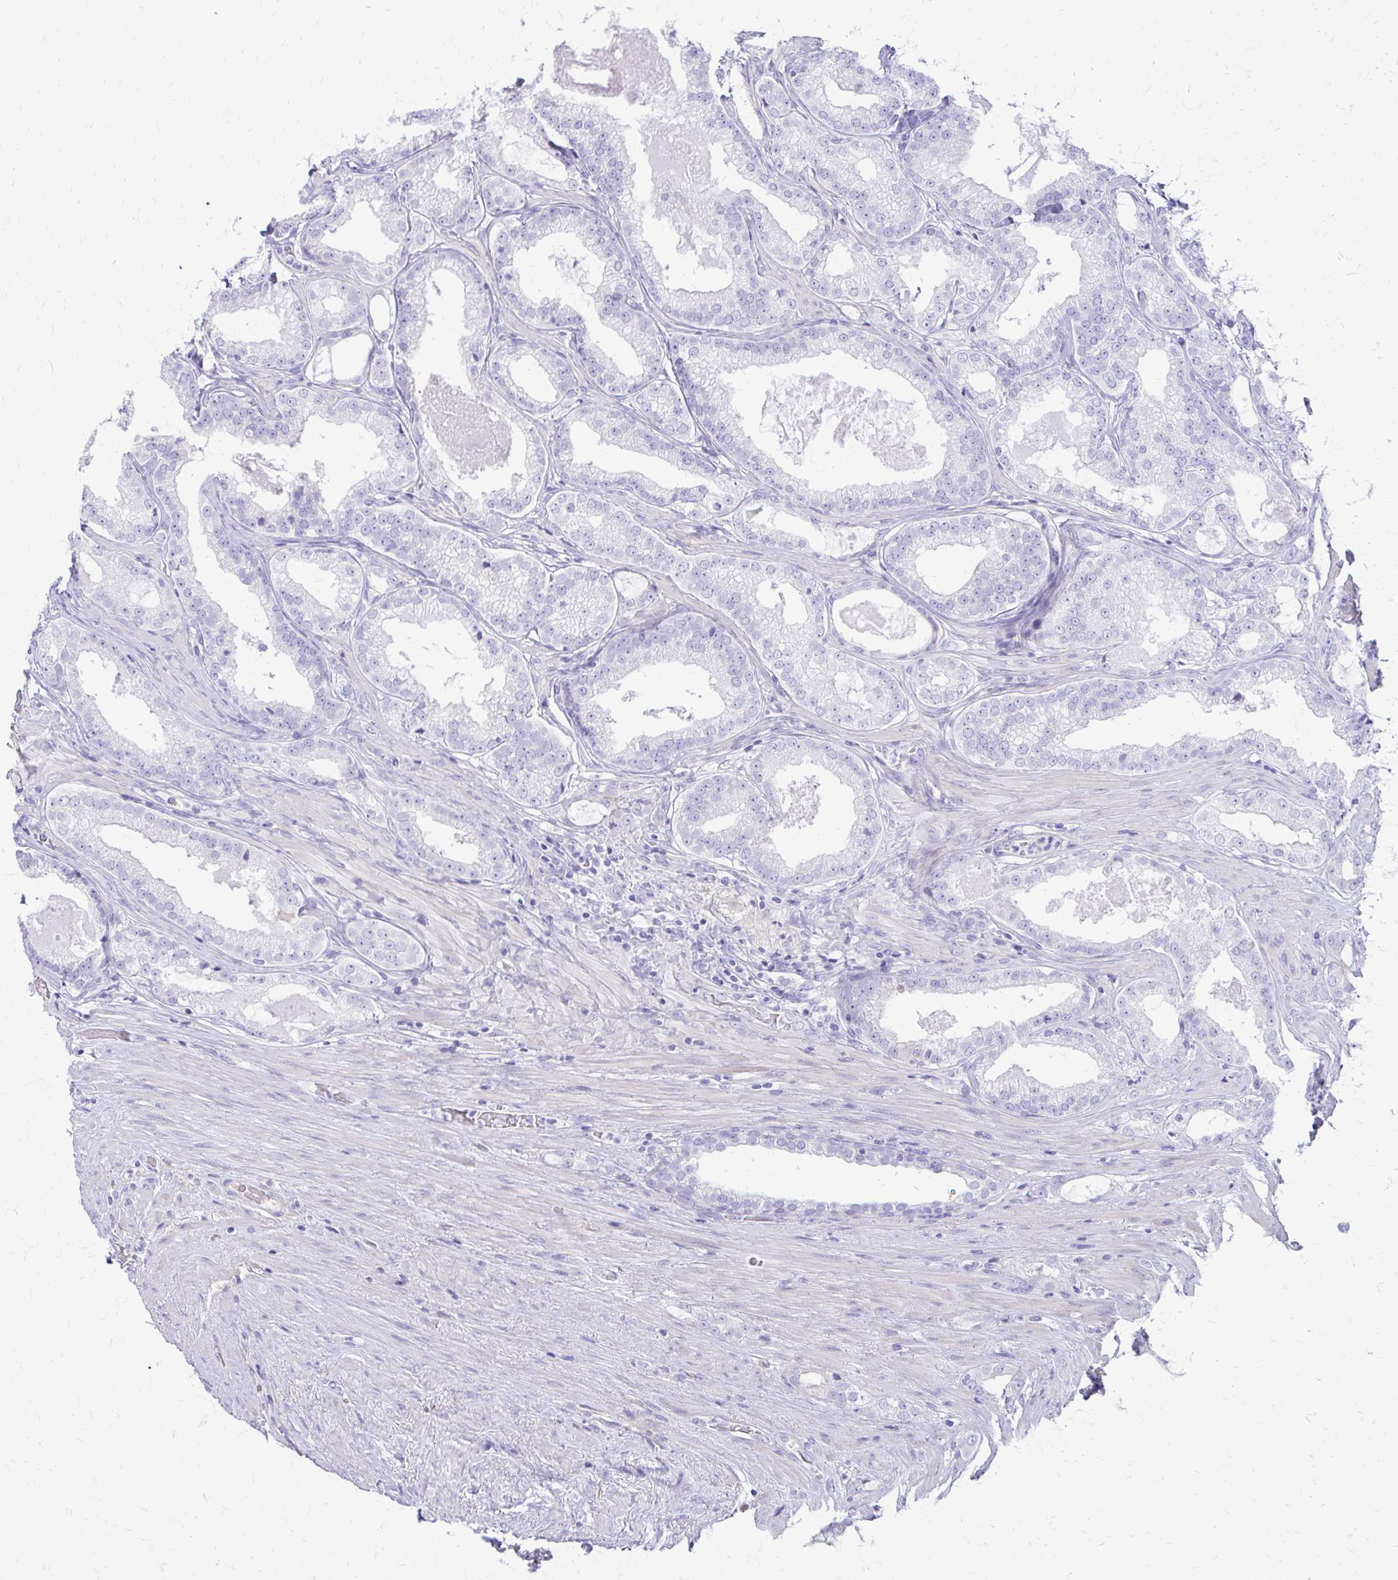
{"staining": {"intensity": "negative", "quantity": "none", "location": "none"}, "tissue": "prostate cancer", "cell_type": "Tumor cells", "image_type": "cancer", "snomed": [{"axis": "morphology", "description": "Adenocarcinoma, High grade"}, {"axis": "topography", "description": "Prostate"}], "caption": "Tumor cells show no significant positivity in prostate cancer.", "gene": "SIGLEC11", "patient": {"sex": "male", "age": 65}}